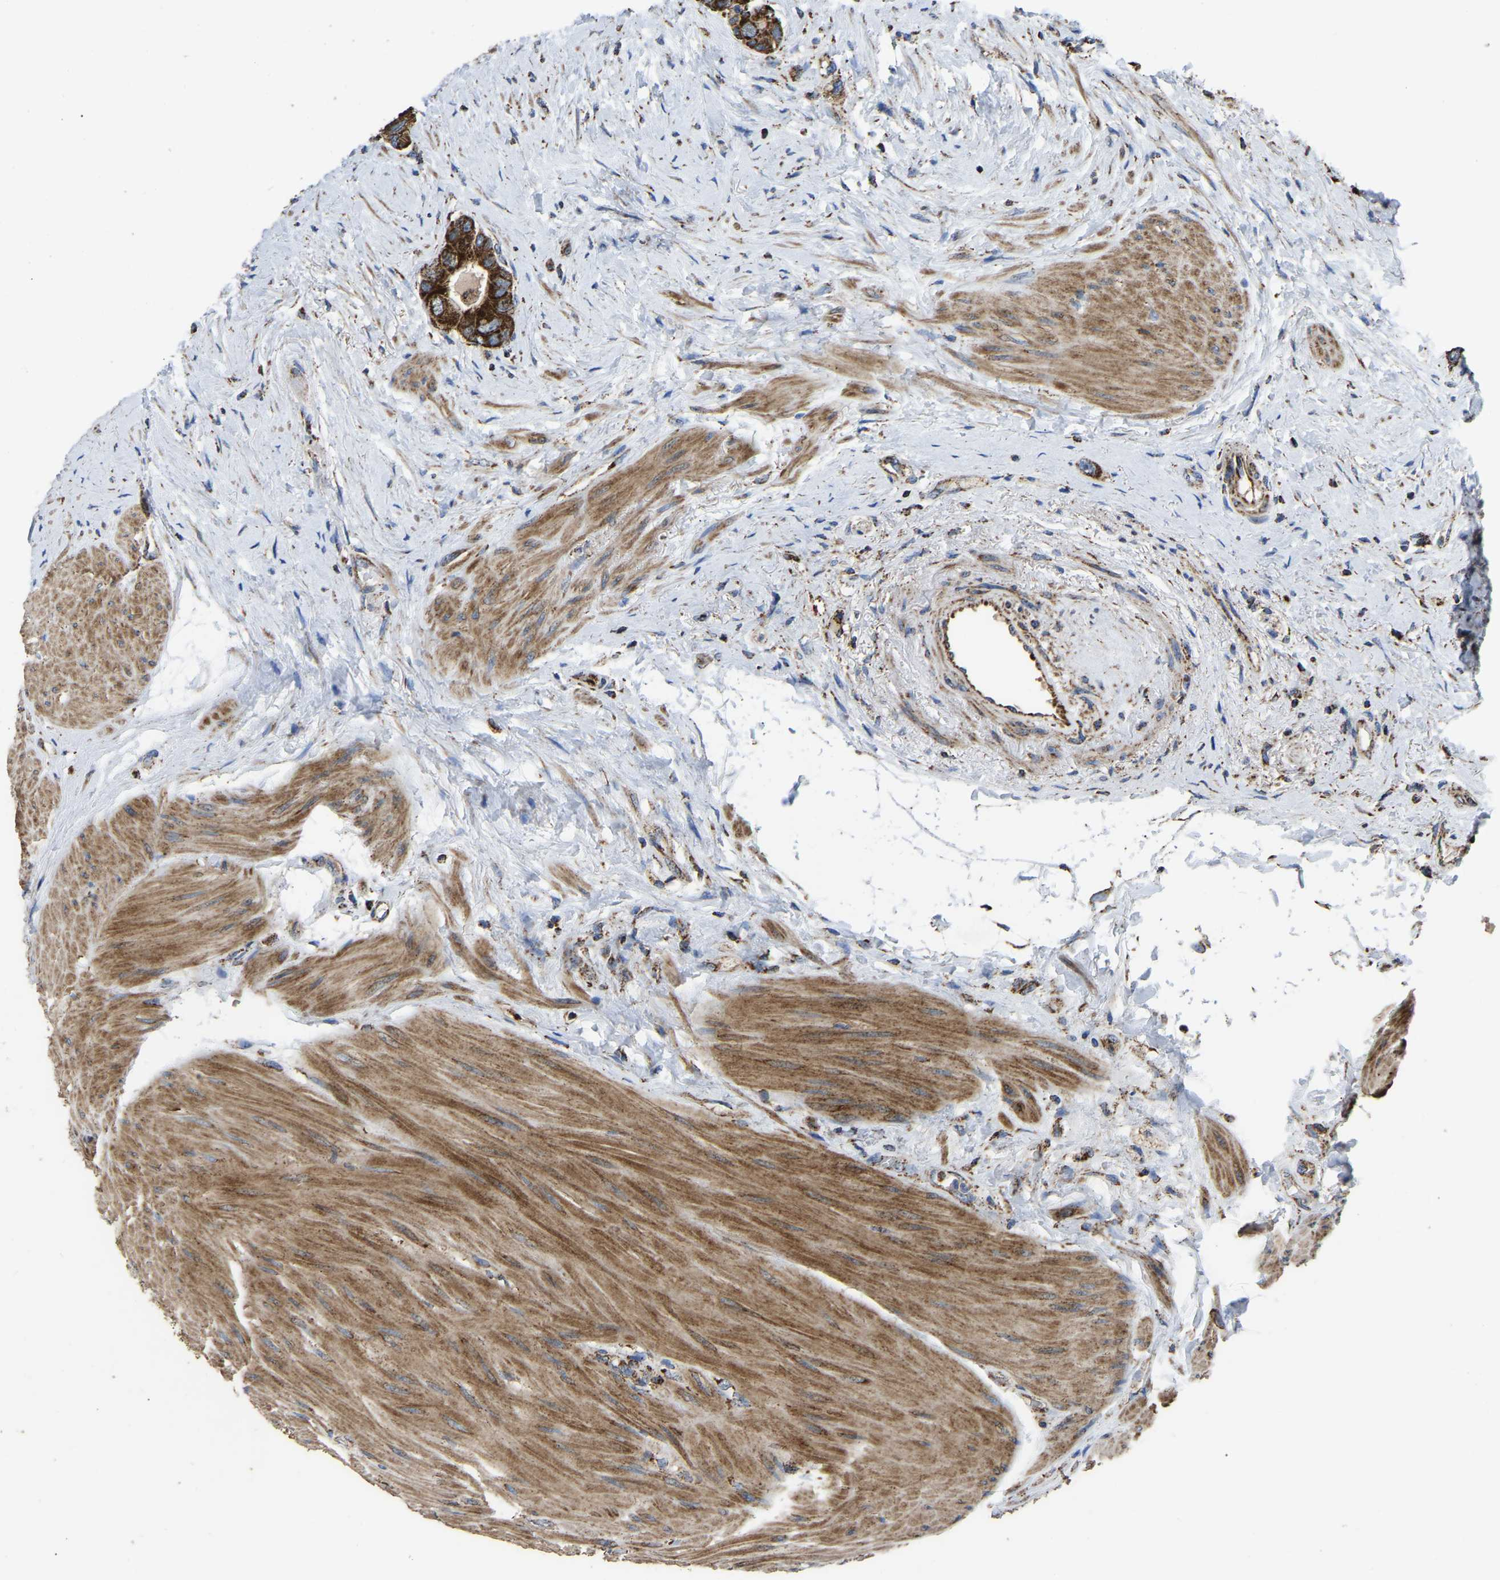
{"staining": {"intensity": "strong", "quantity": ">75%", "location": "cytoplasmic/membranous"}, "tissue": "colorectal cancer", "cell_type": "Tumor cells", "image_type": "cancer", "snomed": [{"axis": "morphology", "description": "Adenocarcinoma, NOS"}, {"axis": "topography", "description": "Rectum"}], "caption": "Colorectal cancer stained with IHC shows strong cytoplasmic/membranous staining in approximately >75% of tumor cells.", "gene": "ETFA", "patient": {"sex": "male", "age": 51}}